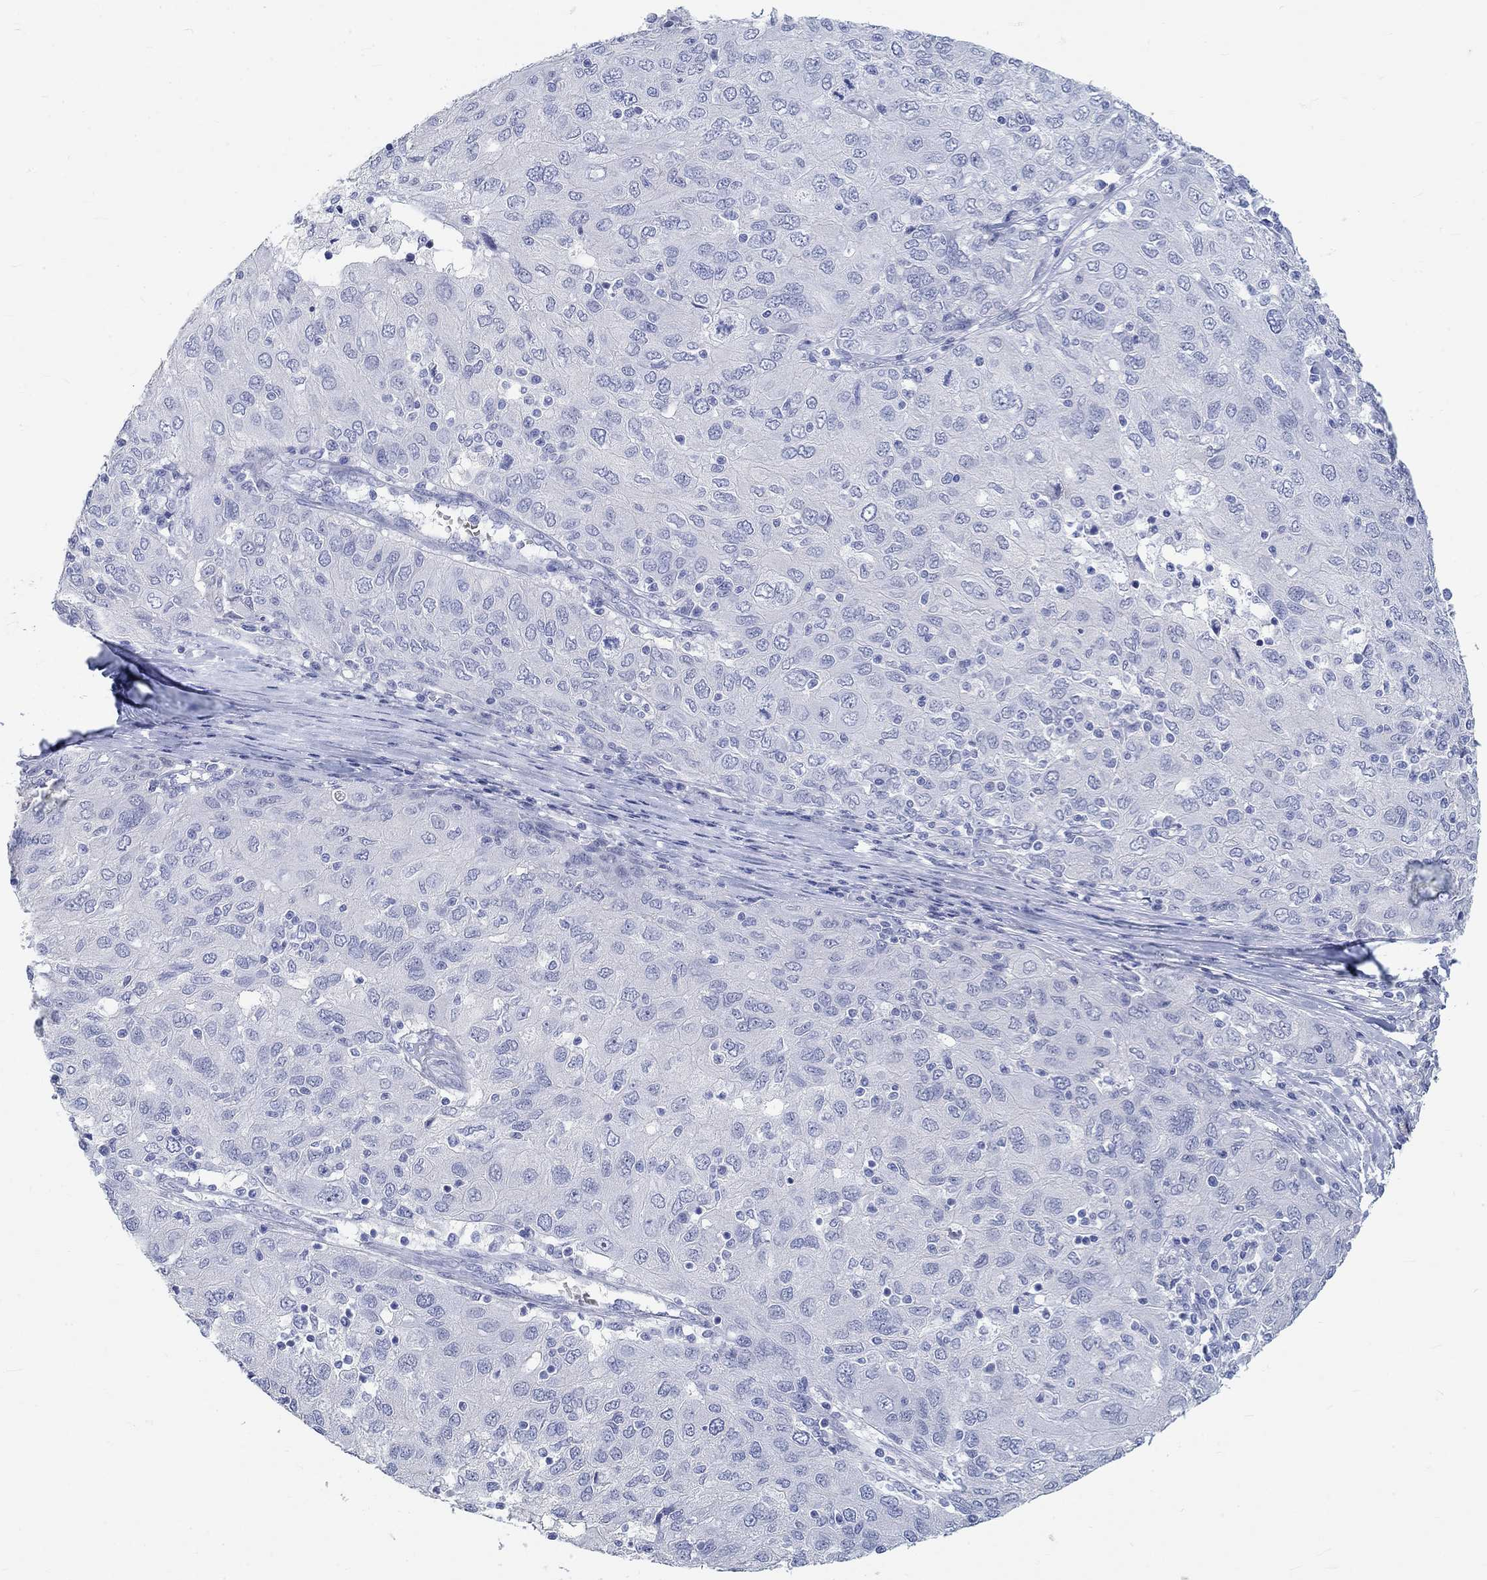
{"staining": {"intensity": "negative", "quantity": "none", "location": "none"}, "tissue": "ovarian cancer", "cell_type": "Tumor cells", "image_type": "cancer", "snomed": [{"axis": "morphology", "description": "Carcinoma, endometroid"}, {"axis": "topography", "description": "Ovary"}], "caption": "Ovarian cancer stained for a protein using IHC displays no expression tumor cells.", "gene": "GRIA3", "patient": {"sex": "female", "age": 50}}